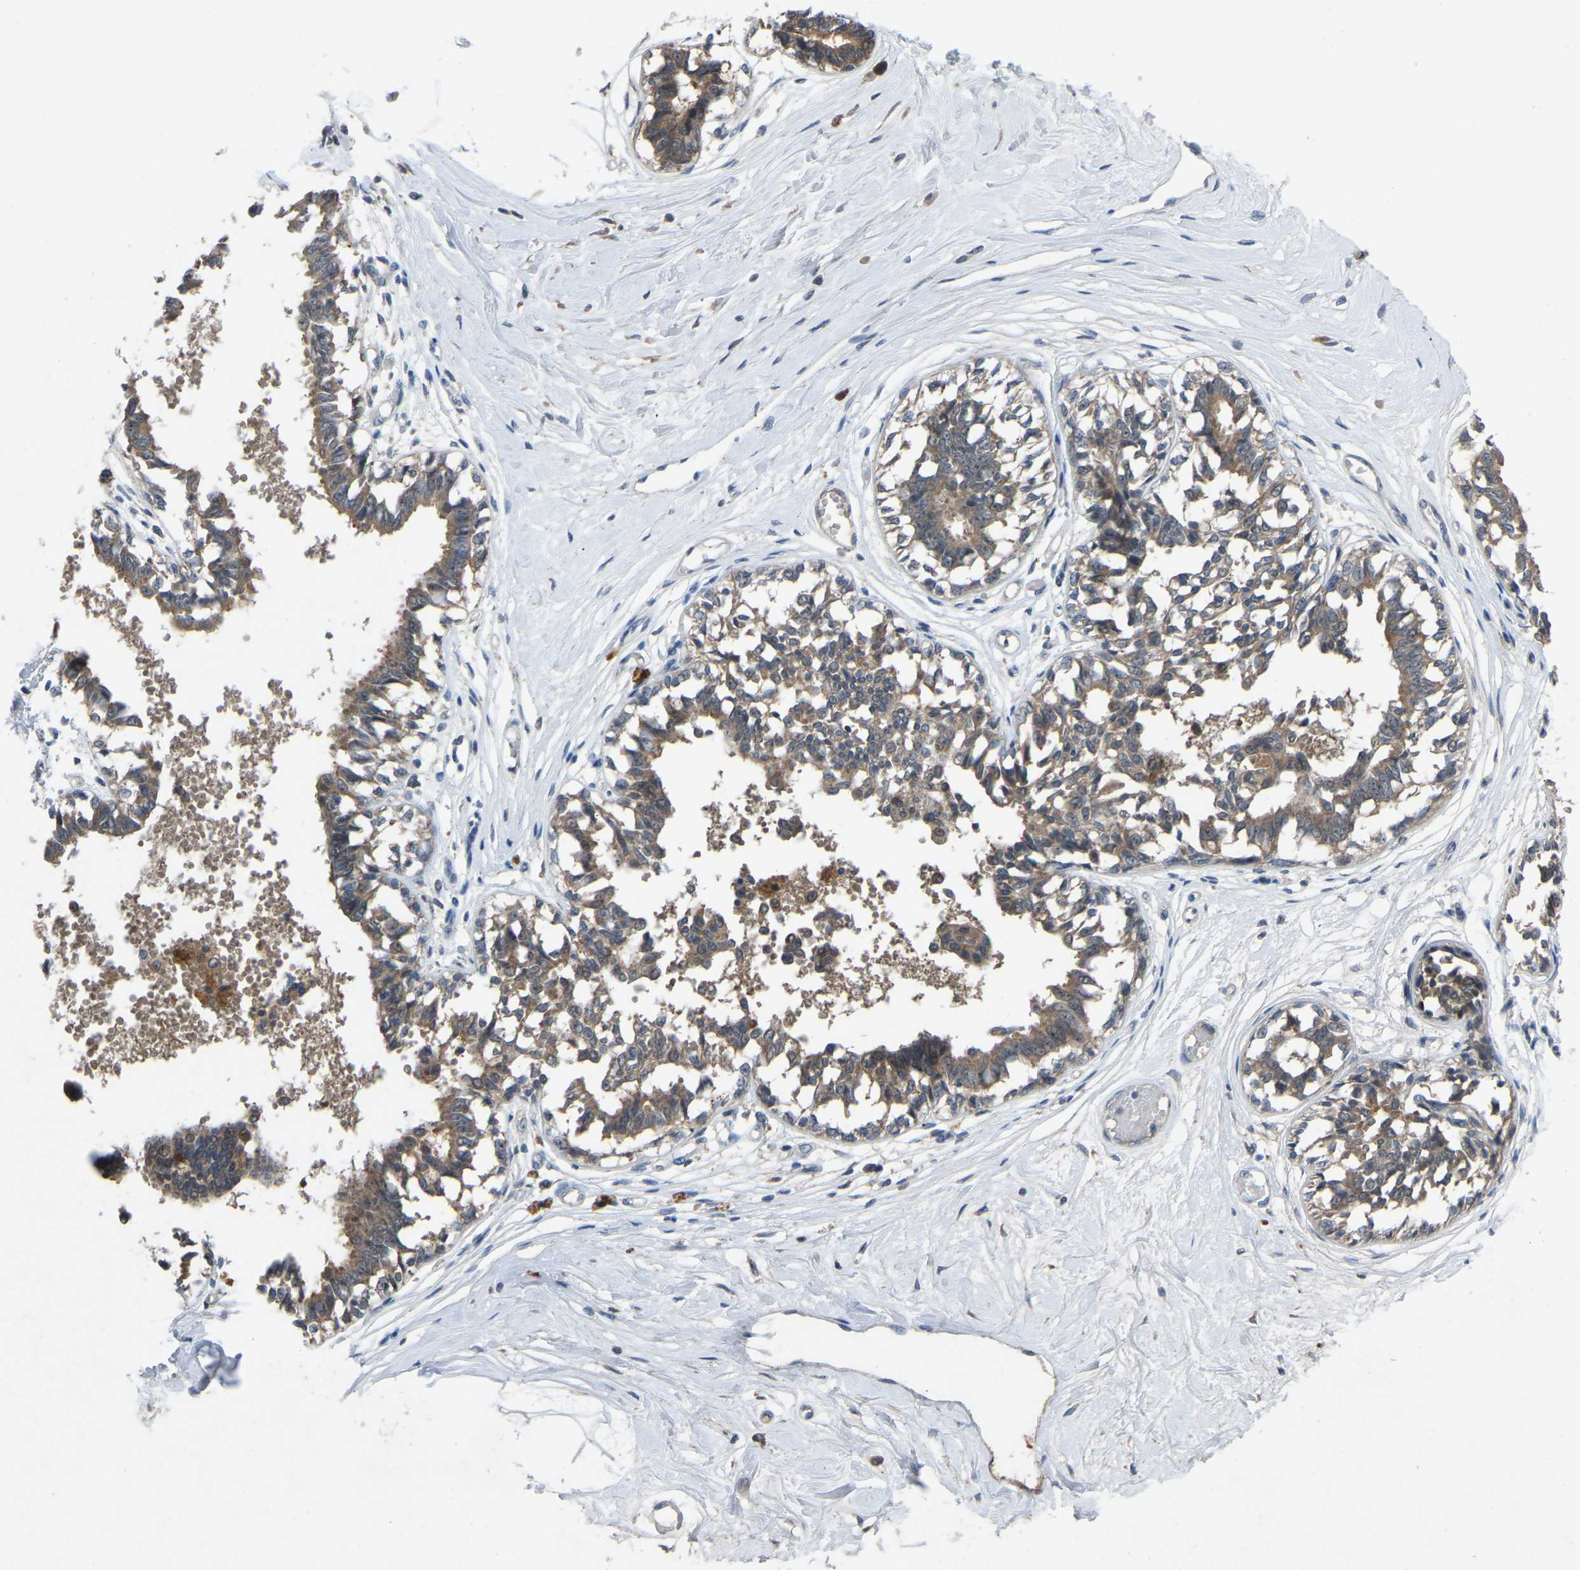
{"staining": {"intensity": "negative", "quantity": "none", "location": "none"}, "tissue": "breast", "cell_type": "Adipocytes", "image_type": "normal", "snomed": [{"axis": "morphology", "description": "Normal tissue, NOS"}, {"axis": "topography", "description": "Breast"}], "caption": "The photomicrograph demonstrates no staining of adipocytes in unremarkable breast. (Brightfield microscopy of DAB (3,3'-diaminobenzidine) IHC at high magnification).", "gene": "FHIT", "patient": {"sex": "female", "age": 45}}